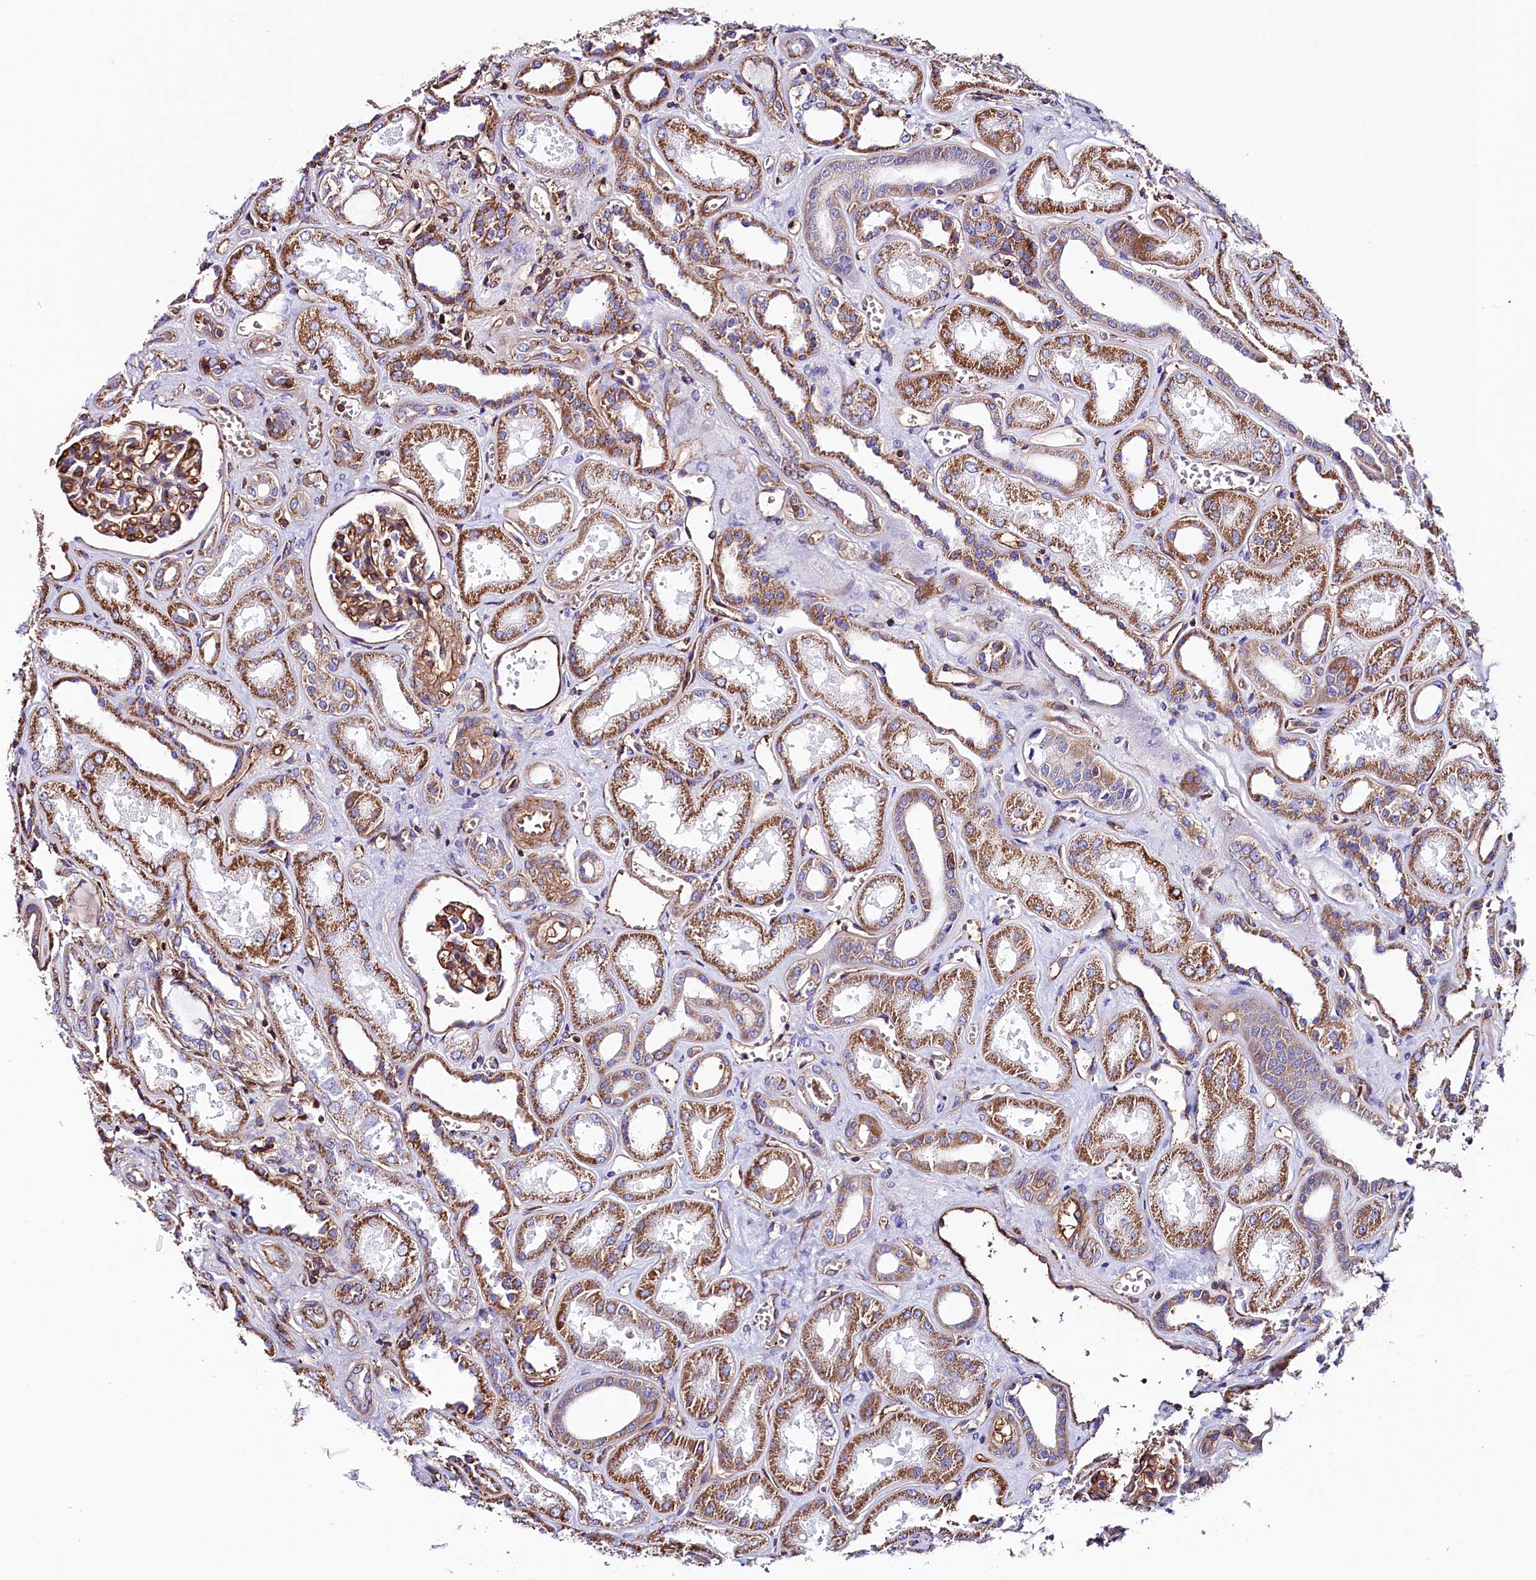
{"staining": {"intensity": "strong", "quantity": ">75%", "location": "cytoplasmic/membranous"}, "tissue": "kidney", "cell_type": "Cells in glomeruli", "image_type": "normal", "snomed": [{"axis": "morphology", "description": "Normal tissue, NOS"}, {"axis": "morphology", "description": "Adenocarcinoma, NOS"}, {"axis": "topography", "description": "Kidney"}], "caption": "Immunohistochemistry micrograph of unremarkable kidney: kidney stained using IHC reveals high levels of strong protein expression localized specifically in the cytoplasmic/membranous of cells in glomeruli, appearing as a cytoplasmic/membranous brown color.", "gene": "ATP2B4", "patient": {"sex": "female", "age": 68}}